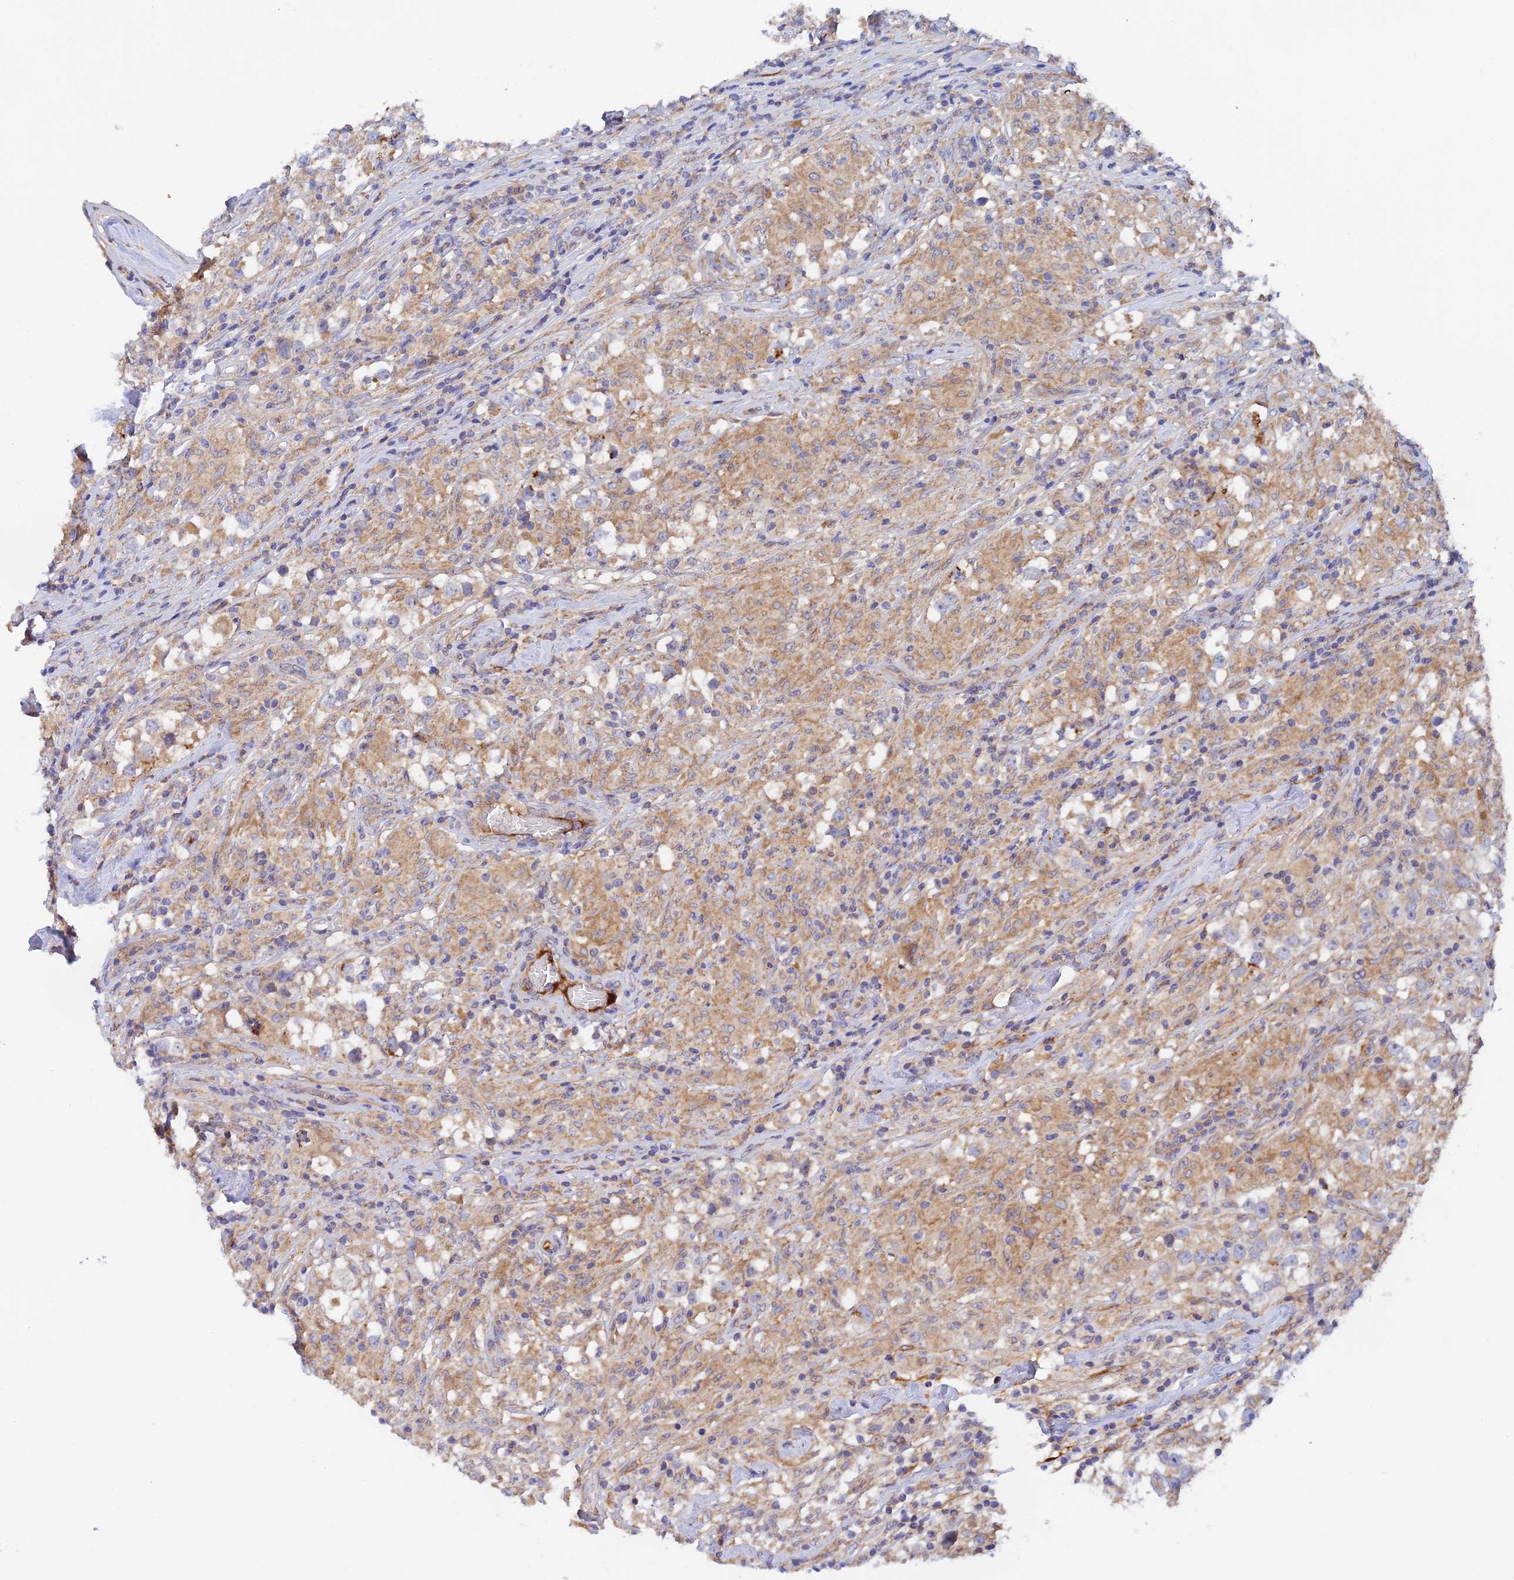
{"staining": {"intensity": "negative", "quantity": "none", "location": "none"}, "tissue": "testis cancer", "cell_type": "Tumor cells", "image_type": "cancer", "snomed": [{"axis": "morphology", "description": "Seminoma, NOS"}, {"axis": "topography", "description": "Testis"}], "caption": "This photomicrograph is of testis seminoma stained with IHC to label a protein in brown with the nuclei are counter-stained blue. There is no positivity in tumor cells. The staining was performed using DAB (3,3'-diaminobenzidine) to visualize the protein expression in brown, while the nuclei were stained in blue with hematoxylin (Magnification: 20x).", "gene": "RANBP6", "patient": {"sex": "male", "age": 46}}